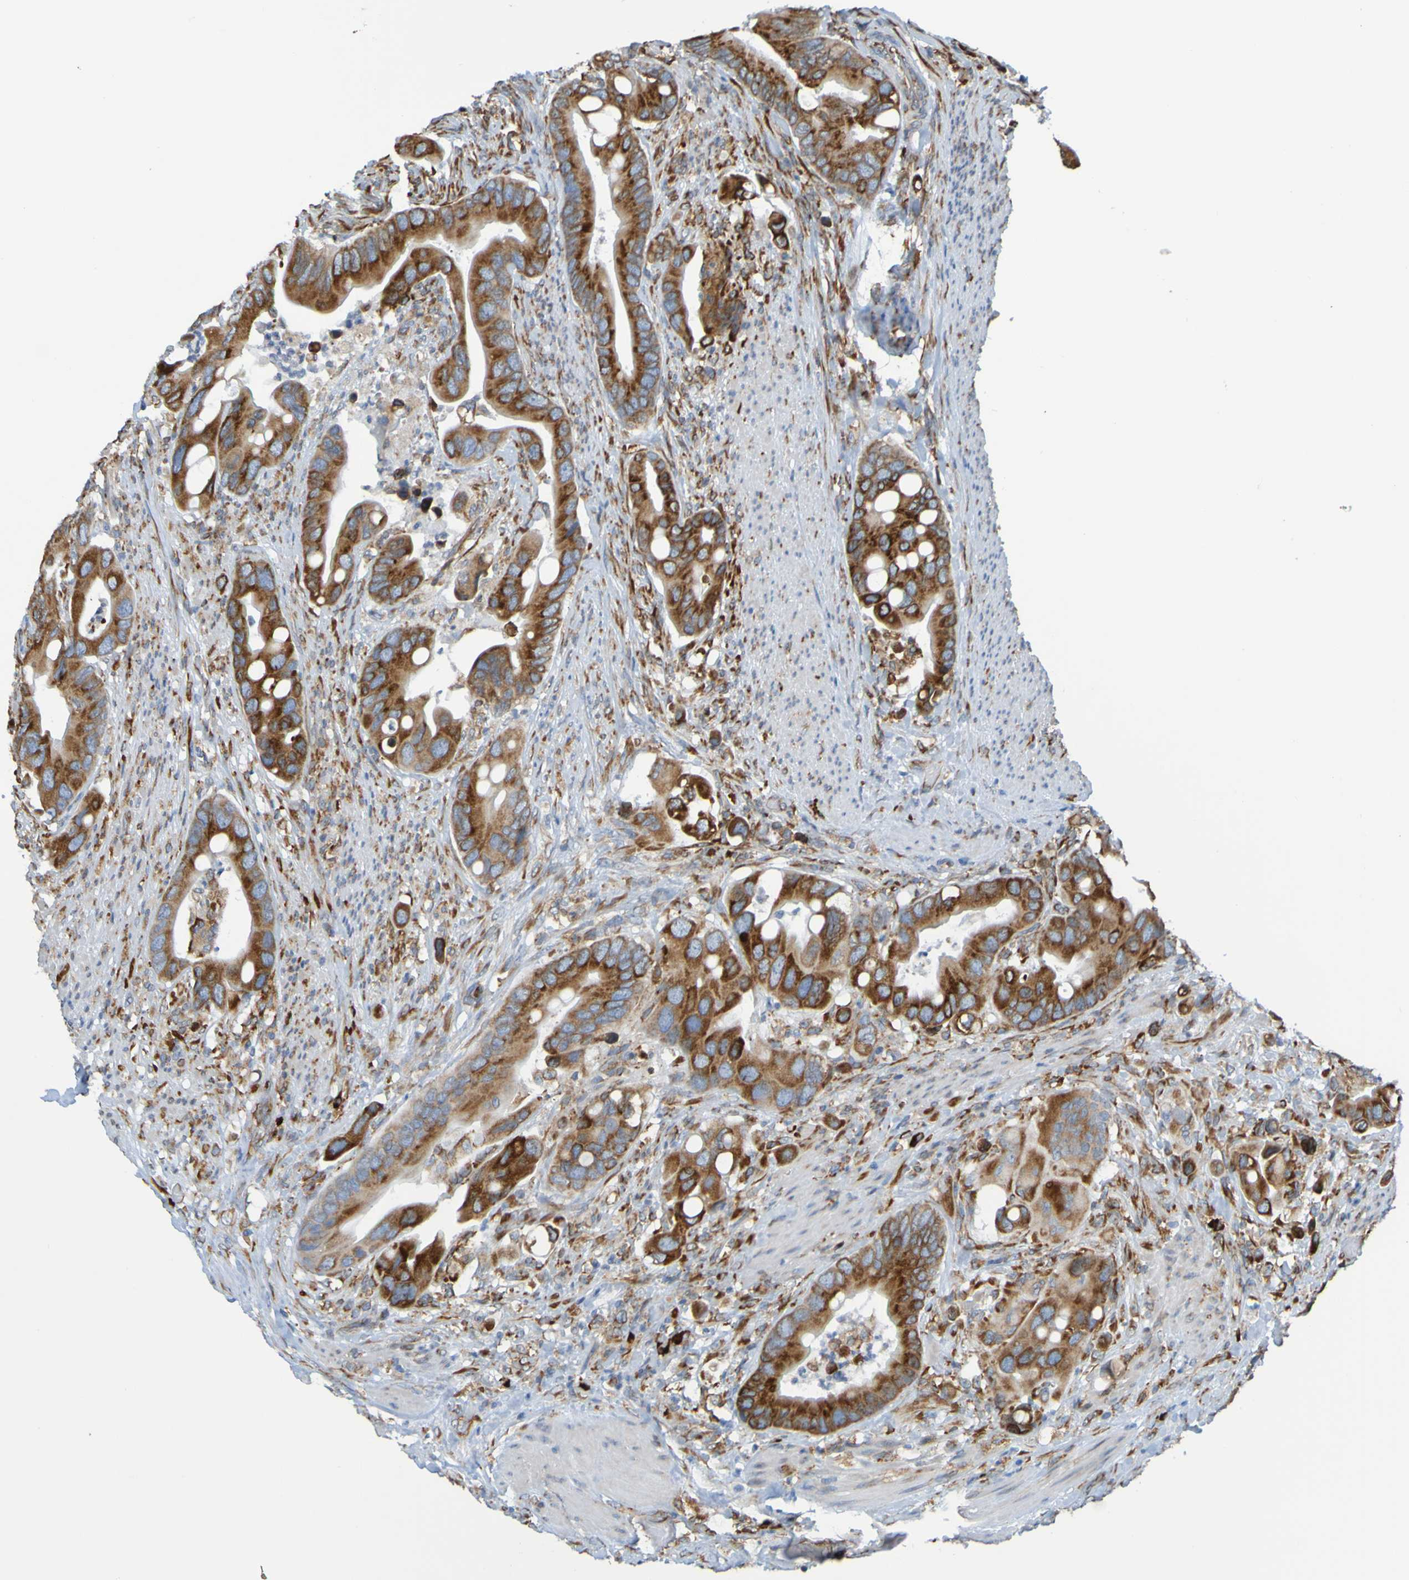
{"staining": {"intensity": "moderate", "quantity": ">75%", "location": "cytoplasmic/membranous"}, "tissue": "colorectal cancer", "cell_type": "Tumor cells", "image_type": "cancer", "snomed": [{"axis": "morphology", "description": "Adenocarcinoma, NOS"}, {"axis": "topography", "description": "Colon"}], "caption": "The image demonstrates immunohistochemical staining of colorectal cancer (adenocarcinoma). There is moderate cytoplasmic/membranous positivity is seen in approximately >75% of tumor cells.", "gene": "SSR1", "patient": {"sex": "female", "age": 86}}